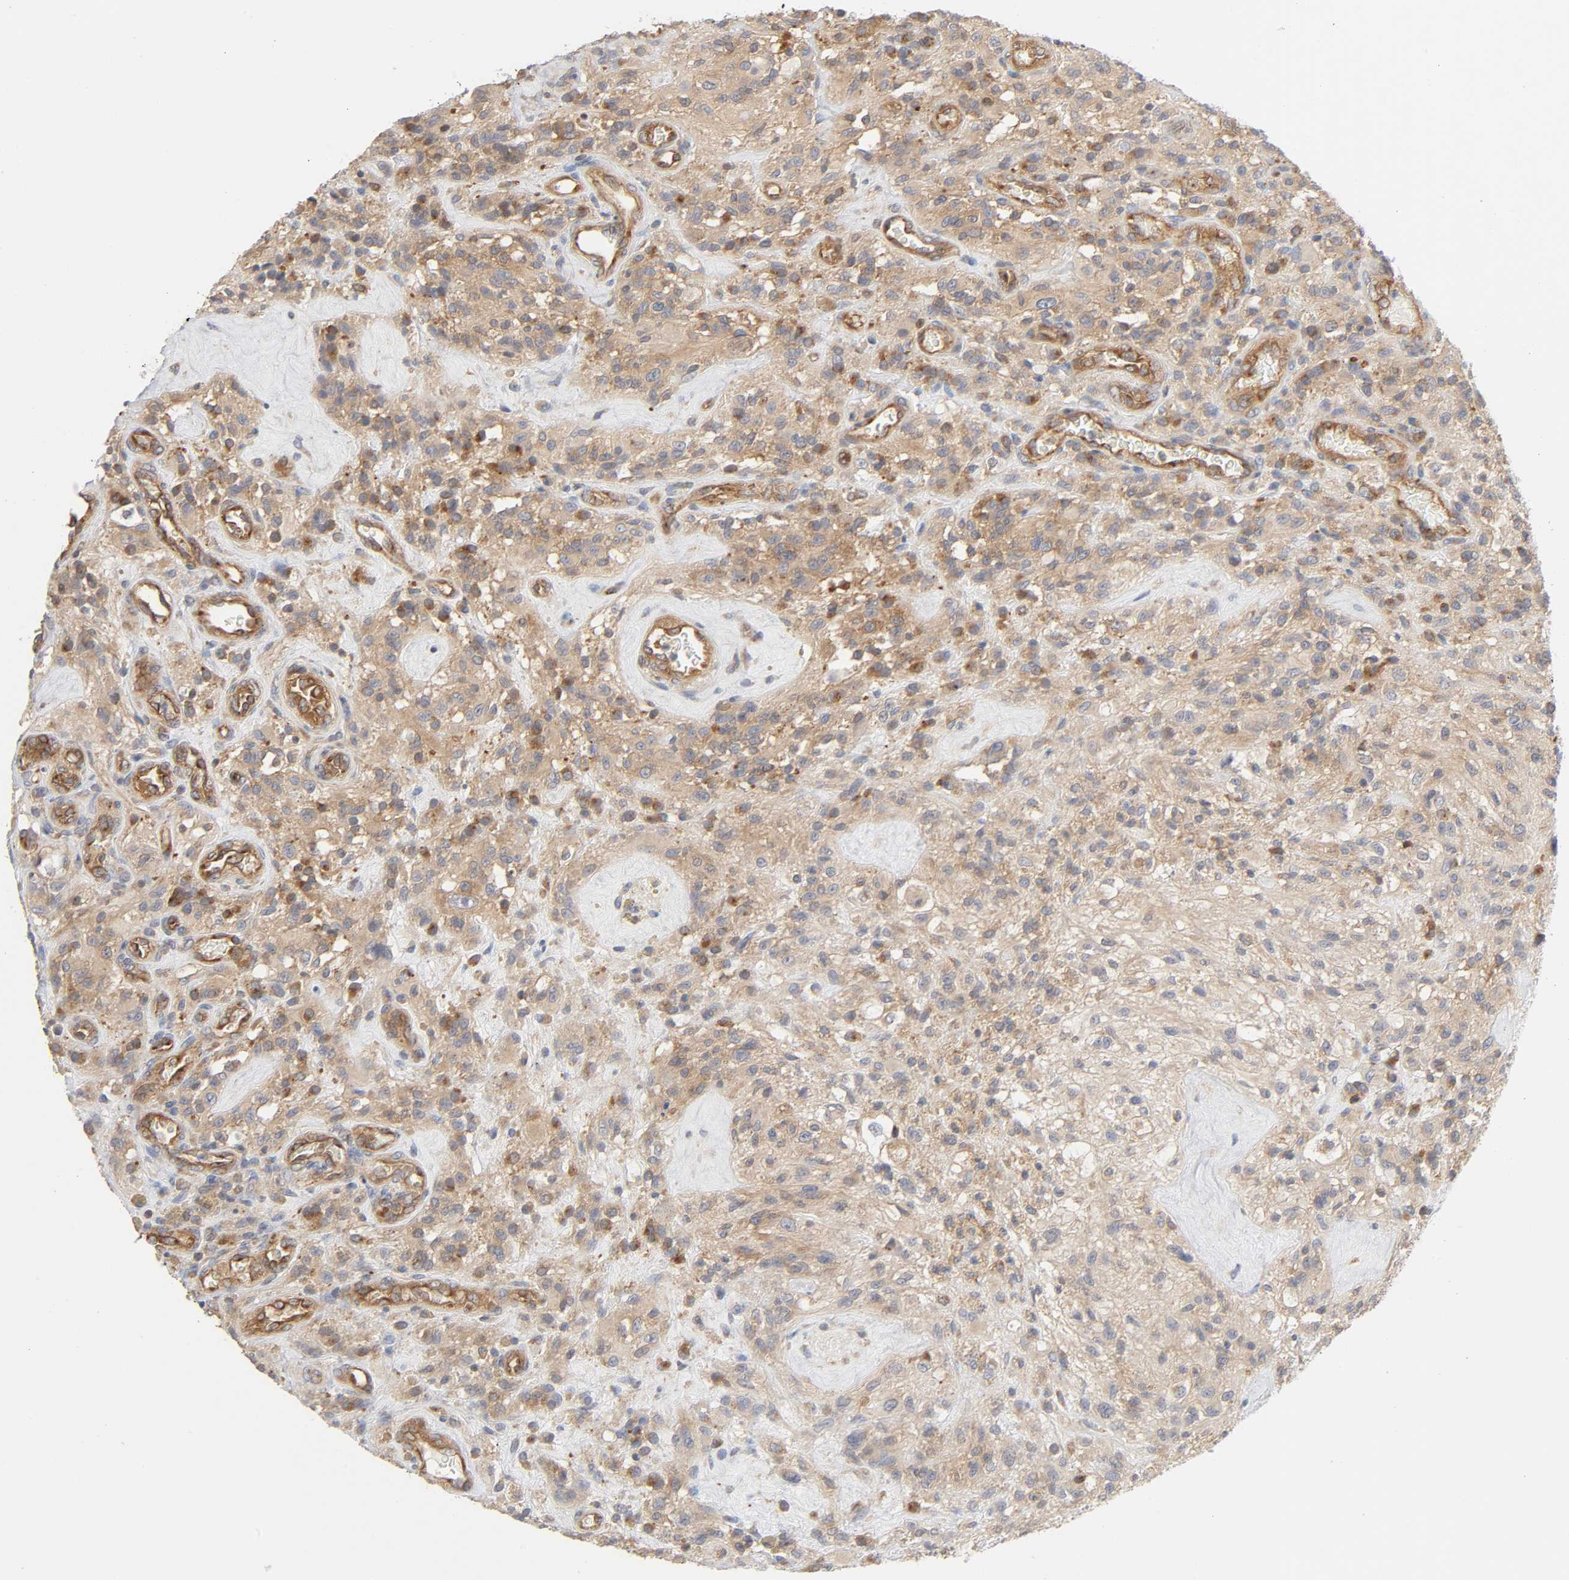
{"staining": {"intensity": "weak", "quantity": ">75%", "location": "cytoplasmic/membranous"}, "tissue": "glioma", "cell_type": "Tumor cells", "image_type": "cancer", "snomed": [{"axis": "morphology", "description": "Normal tissue, NOS"}, {"axis": "morphology", "description": "Glioma, malignant, High grade"}, {"axis": "topography", "description": "Cerebral cortex"}], "caption": "A brown stain highlights weak cytoplasmic/membranous expression of a protein in human high-grade glioma (malignant) tumor cells.", "gene": "SCHIP1", "patient": {"sex": "male", "age": 56}}